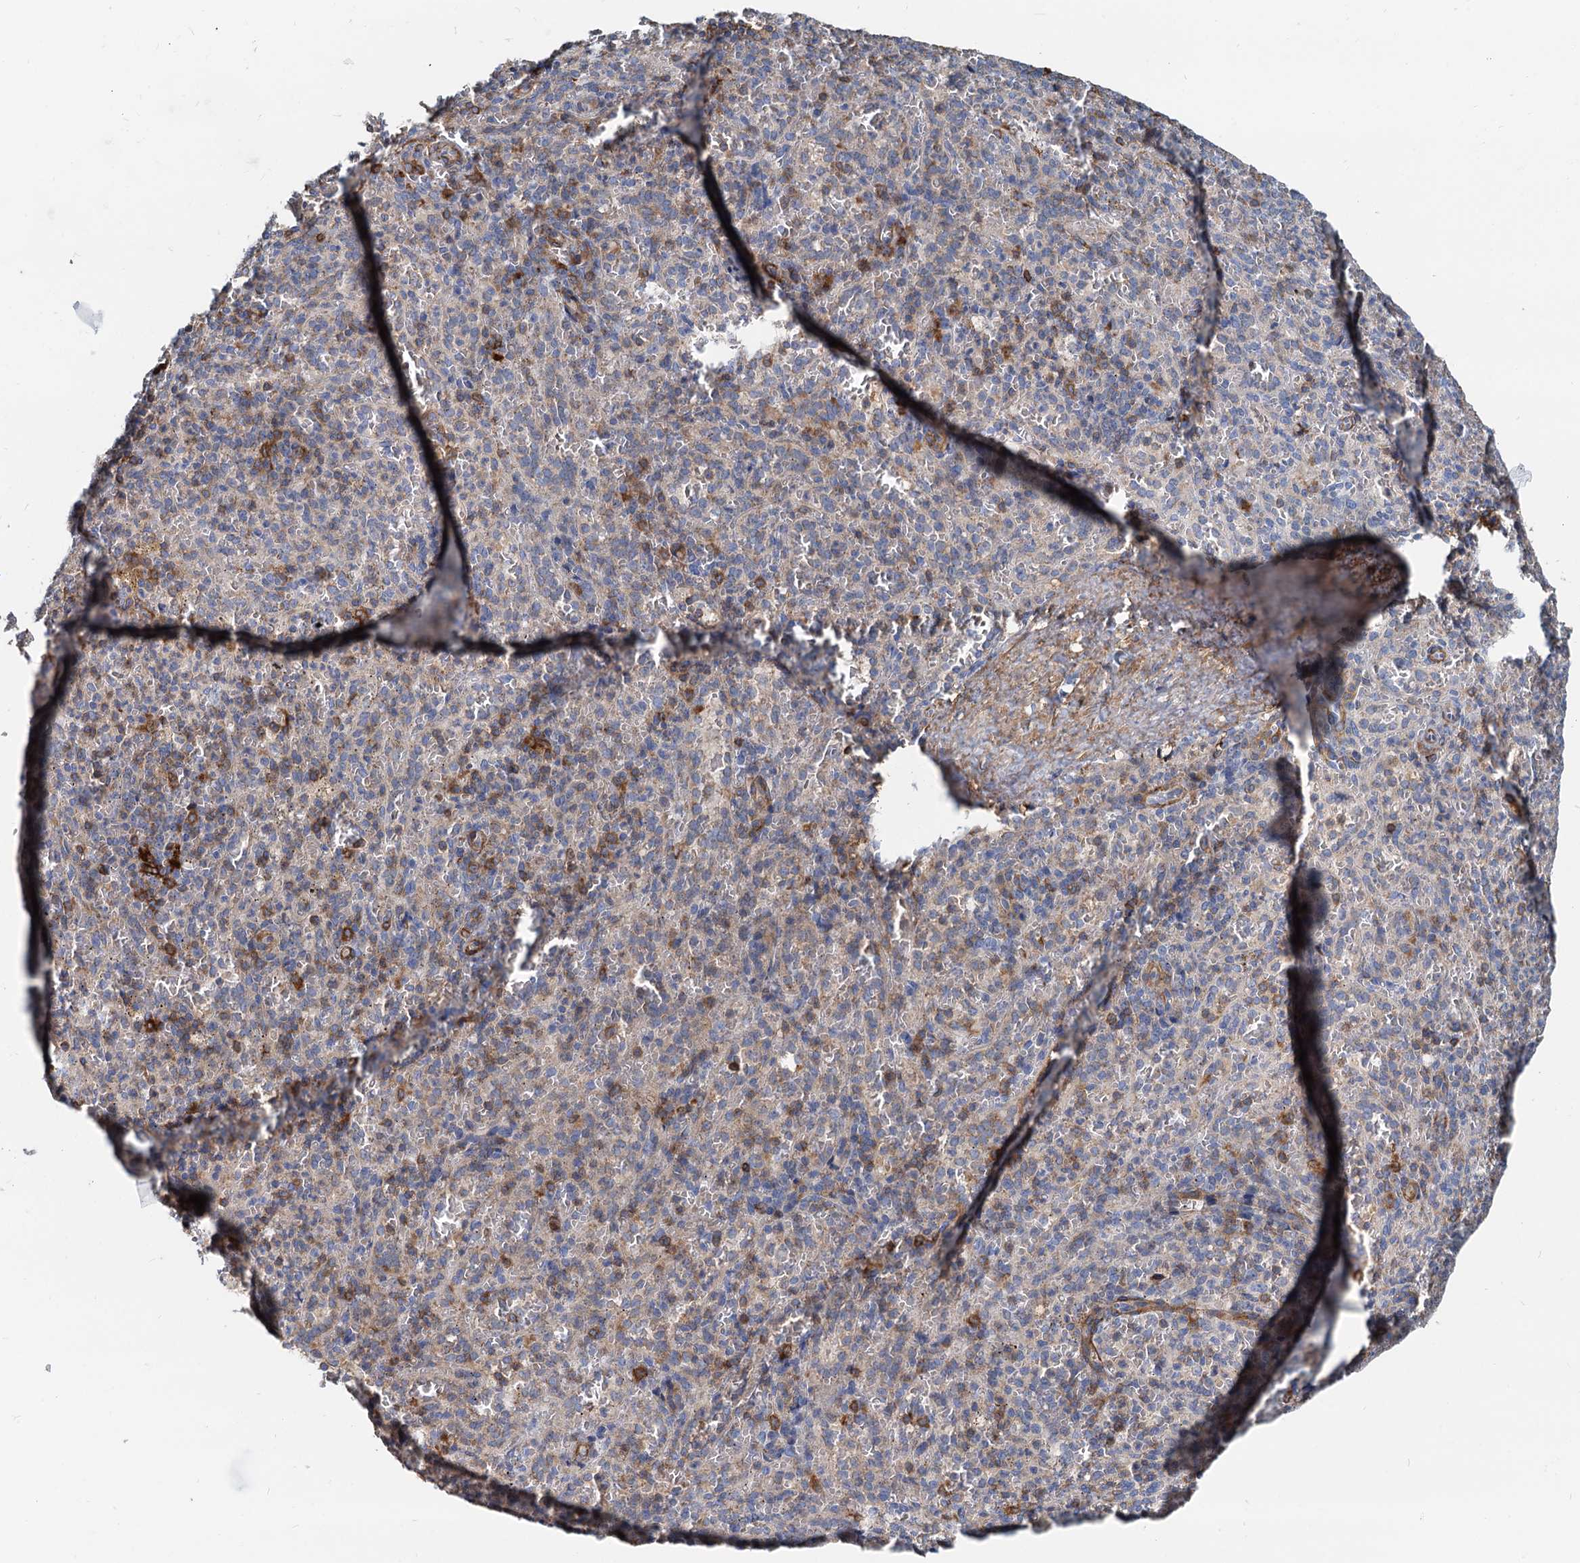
{"staining": {"intensity": "moderate", "quantity": "<25%", "location": "cytoplasmic/membranous"}, "tissue": "spleen", "cell_type": "Cells in red pulp", "image_type": "normal", "snomed": [{"axis": "morphology", "description": "Normal tissue, NOS"}, {"axis": "topography", "description": "Spleen"}], "caption": "High-power microscopy captured an immunohistochemistry histopathology image of normal spleen, revealing moderate cytoplasmic/membranous expression in about <25% of cells in red pulp.", "gene": "LNX2", "patient": {"sex": "female", "age": 21}}